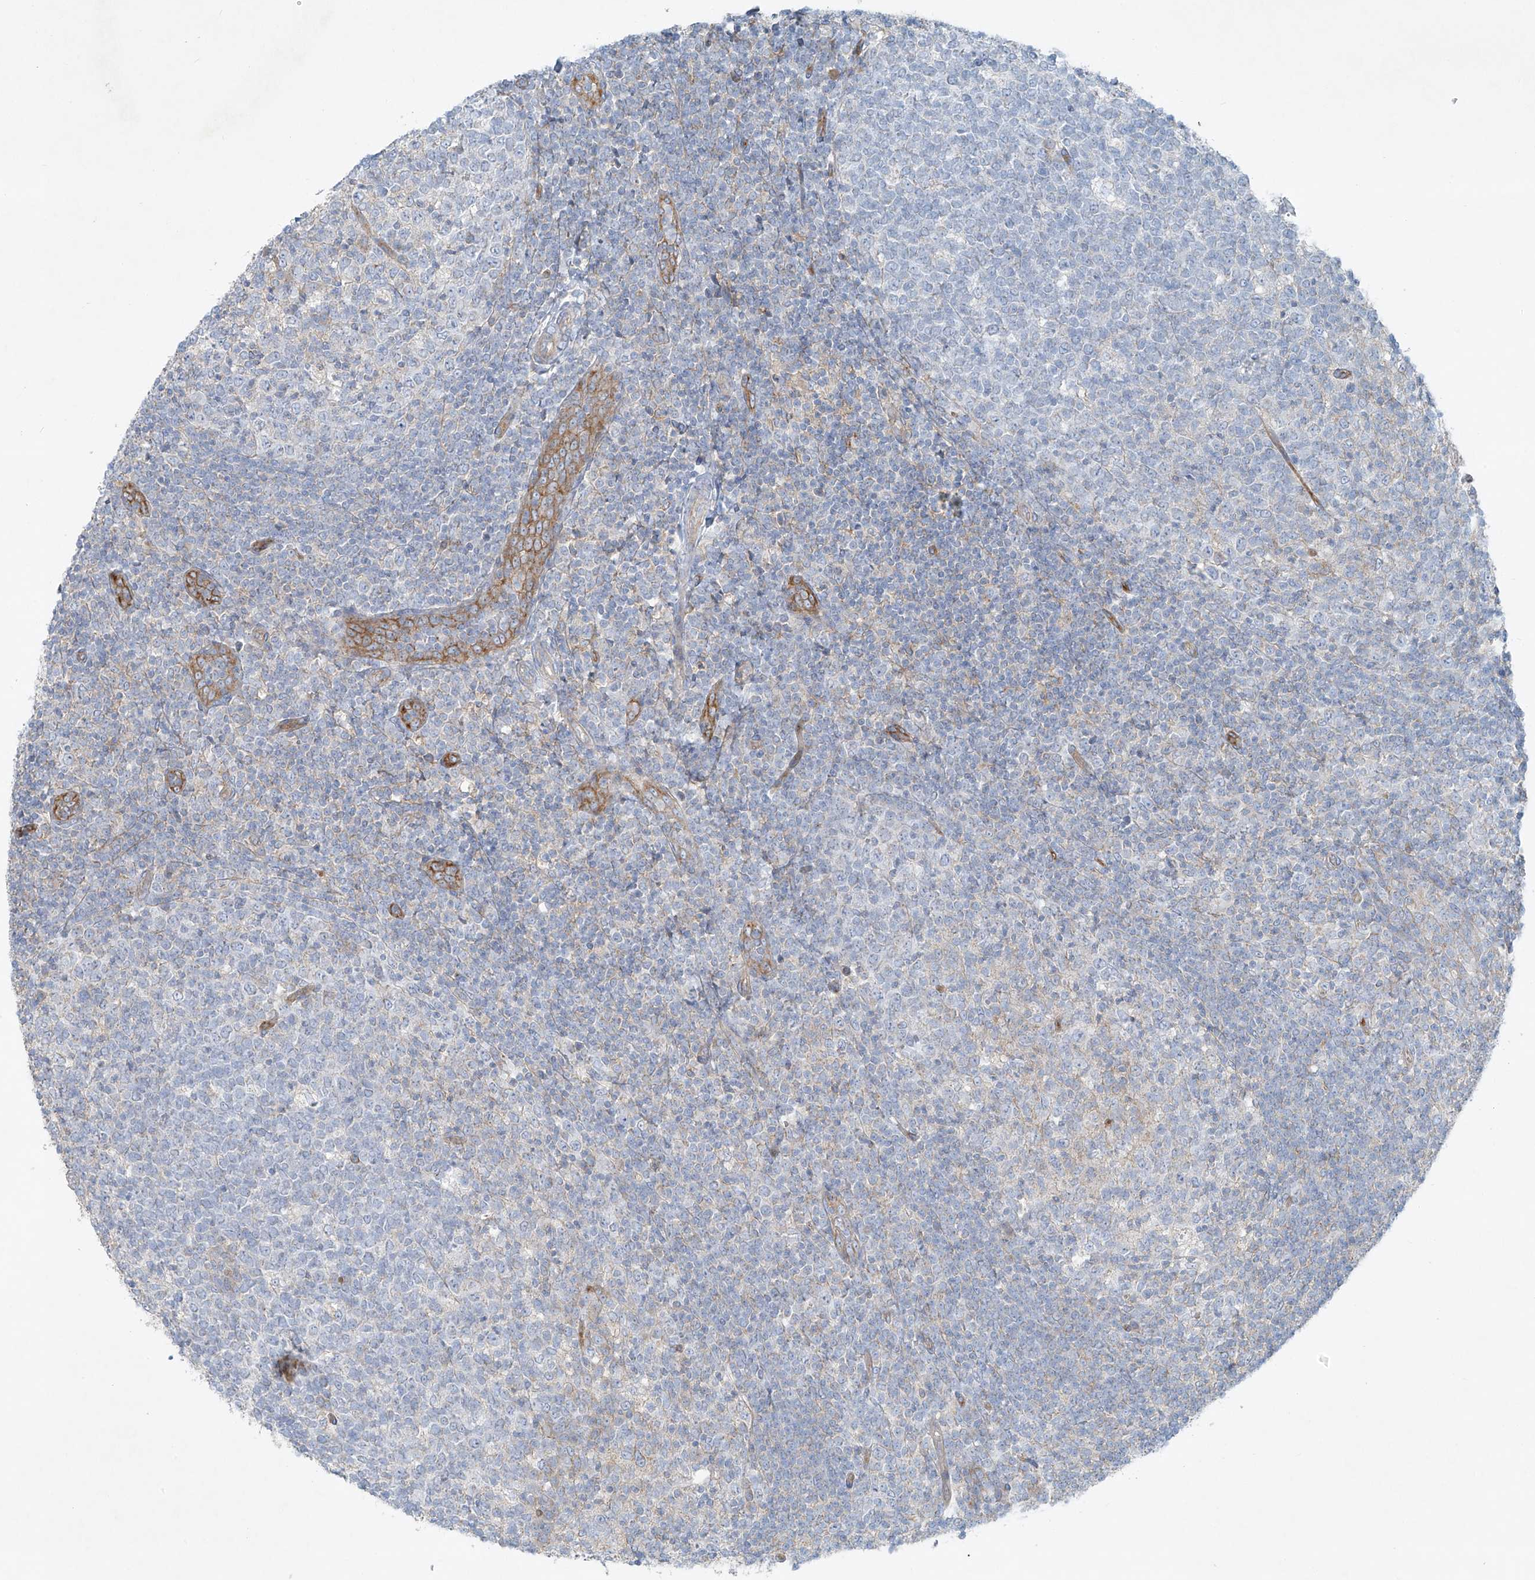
{"staining": {"intensity": "negative", "quantity": "none", "location": "none"}, "tissue": "tonsil", "cell_type": "Germinal center cells", "image_type": "normal", "snomed": [{"axis": "morphology", "description": "Normal tissue, NOS"}, {"axis": "topography", "description": "Tonsil"}], "caption": "Immunohistochemistry histopathology image of normal tonsil: human tonsil stained with DAB (3,3'-diaminobenzidine) displays no significant protein positivity in germinal center cells.", "gene": "VAMP5", "patient": {"sex": "female", "age": 19}}